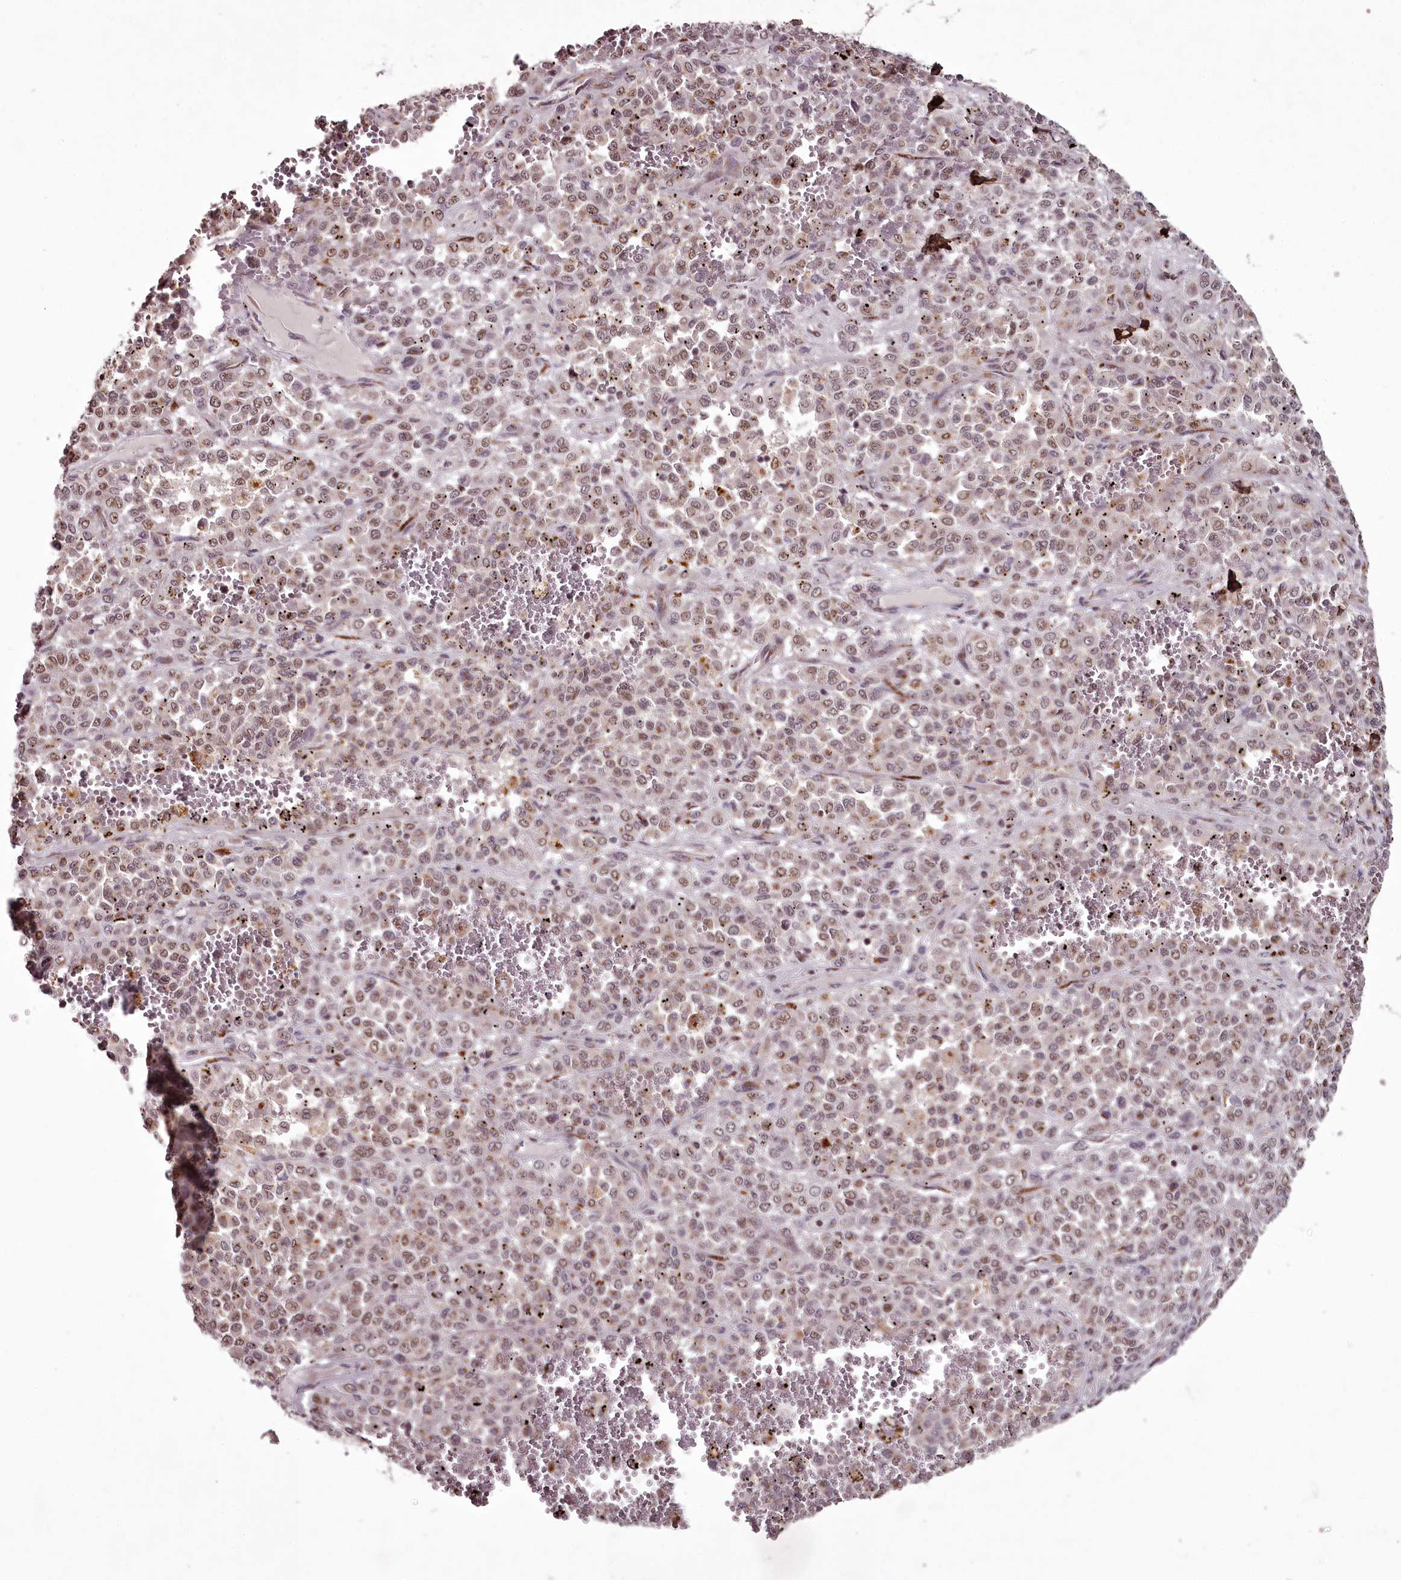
{"staining": {"intensity": "weak", "quantity": "25%-75%", "location": "nuclear"}, "tissue": "melanoma", "cell_type": "Tumor cells", "image_type": "cancer", "snomed": [{"axis": "morphology", "description": "Malignant melanoma, Metastatic site"}, {"axis": "topography", "description": "Pancreas"}], "caption": "Melanoma stained with a brown dye reveals weak nuclear positive expression in about 25%-75% of tumor cells.", "gene": "CEP83", "patient": {"sex": "female", "age": 30}}